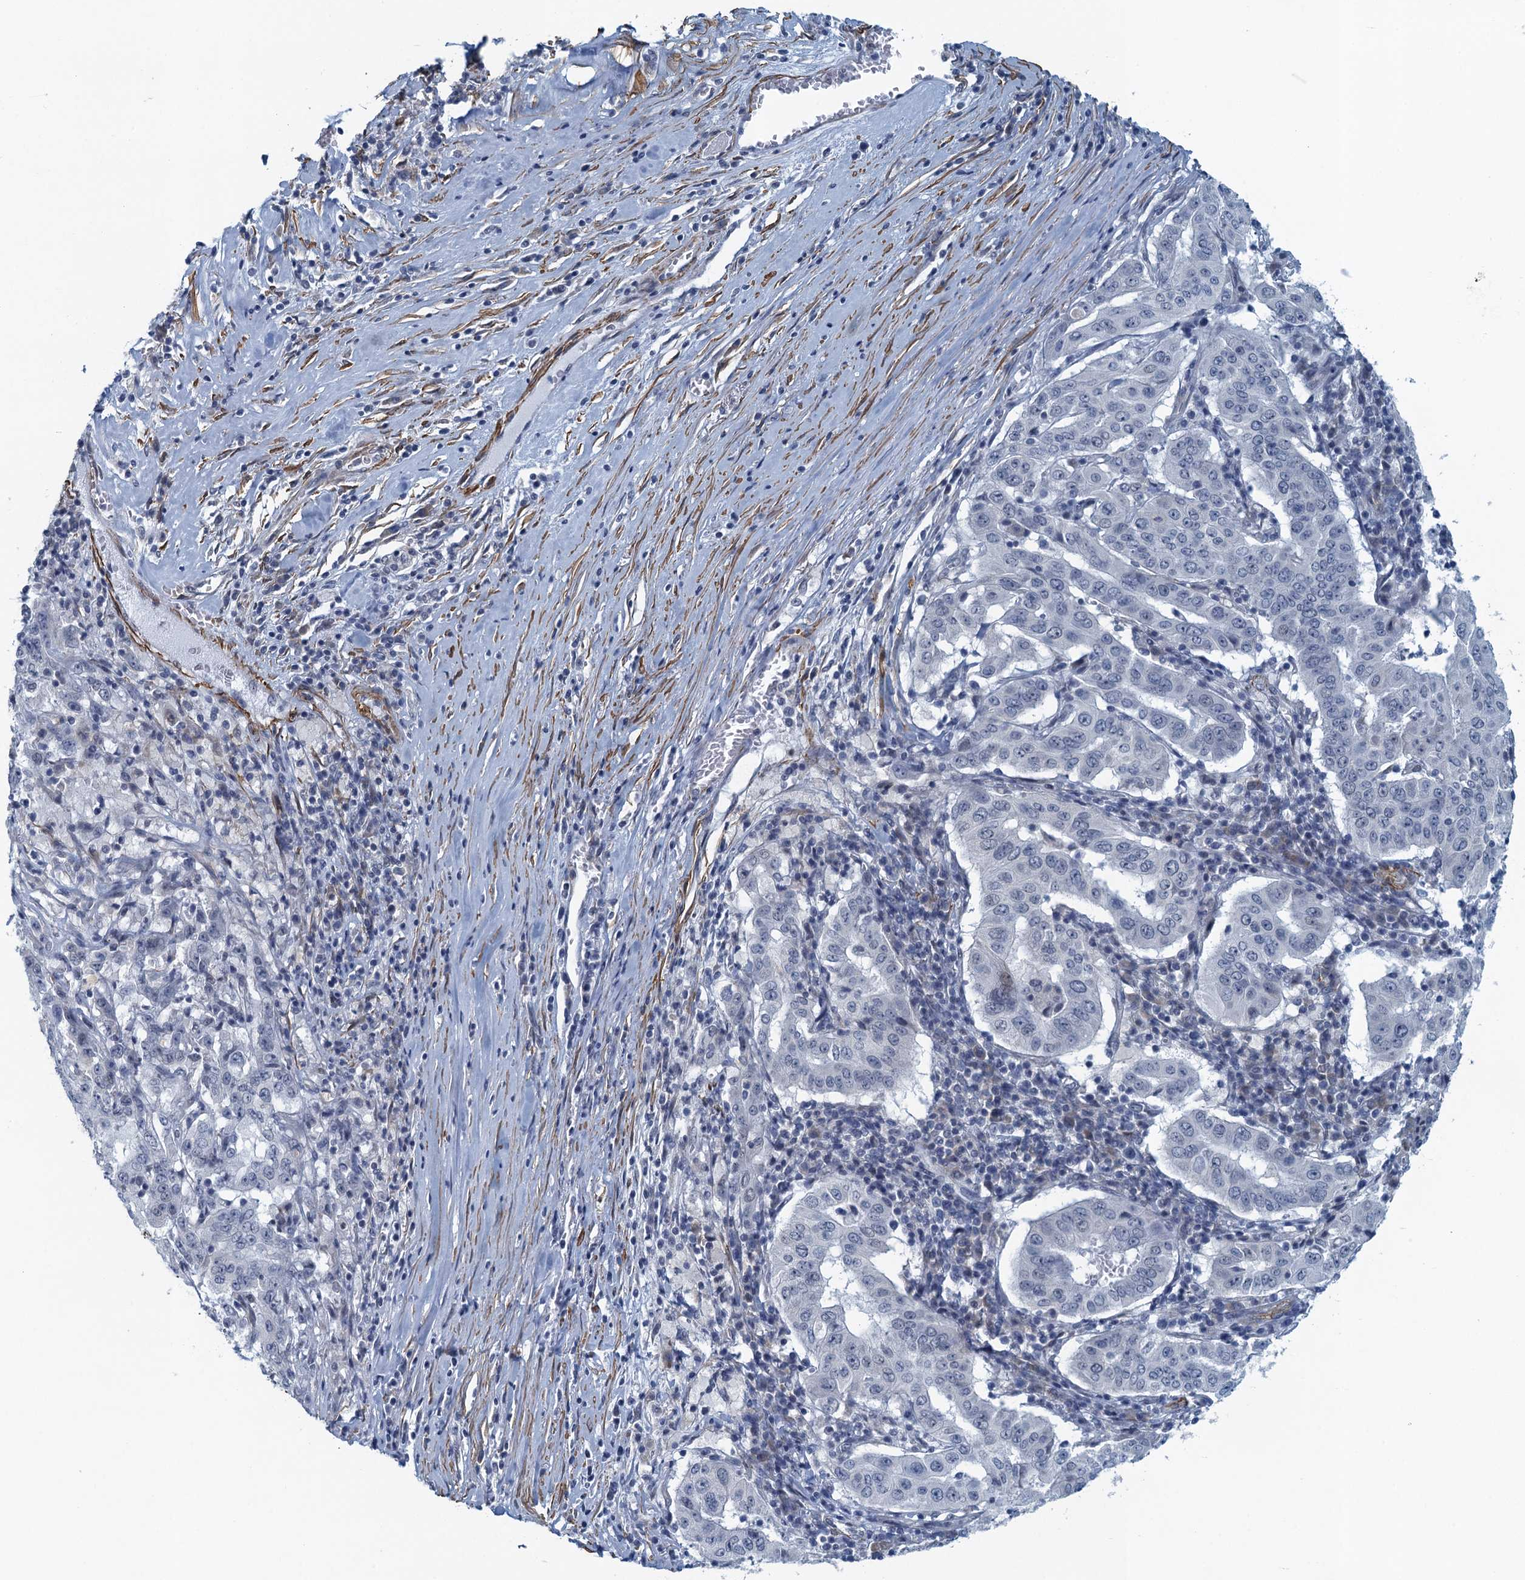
{"staining": {"intensity": "negative", "quantity": "none", "location": "none"}, "tissue": "pancreatic cancer", "cell_type": "Tumor cells", "image_type": "cancer", "snomed": [{"axis": "morphology", "description": "Adenocarcinoma, NOS"}, {"axis": "topography", "description": "Pancreas"}], "caption": "There is no significant positivity in tumor cells of pancreatic cancer (adenocarcinoma).", "gene": "ALG2", "patient": {"sex": "male", "age": 63}}